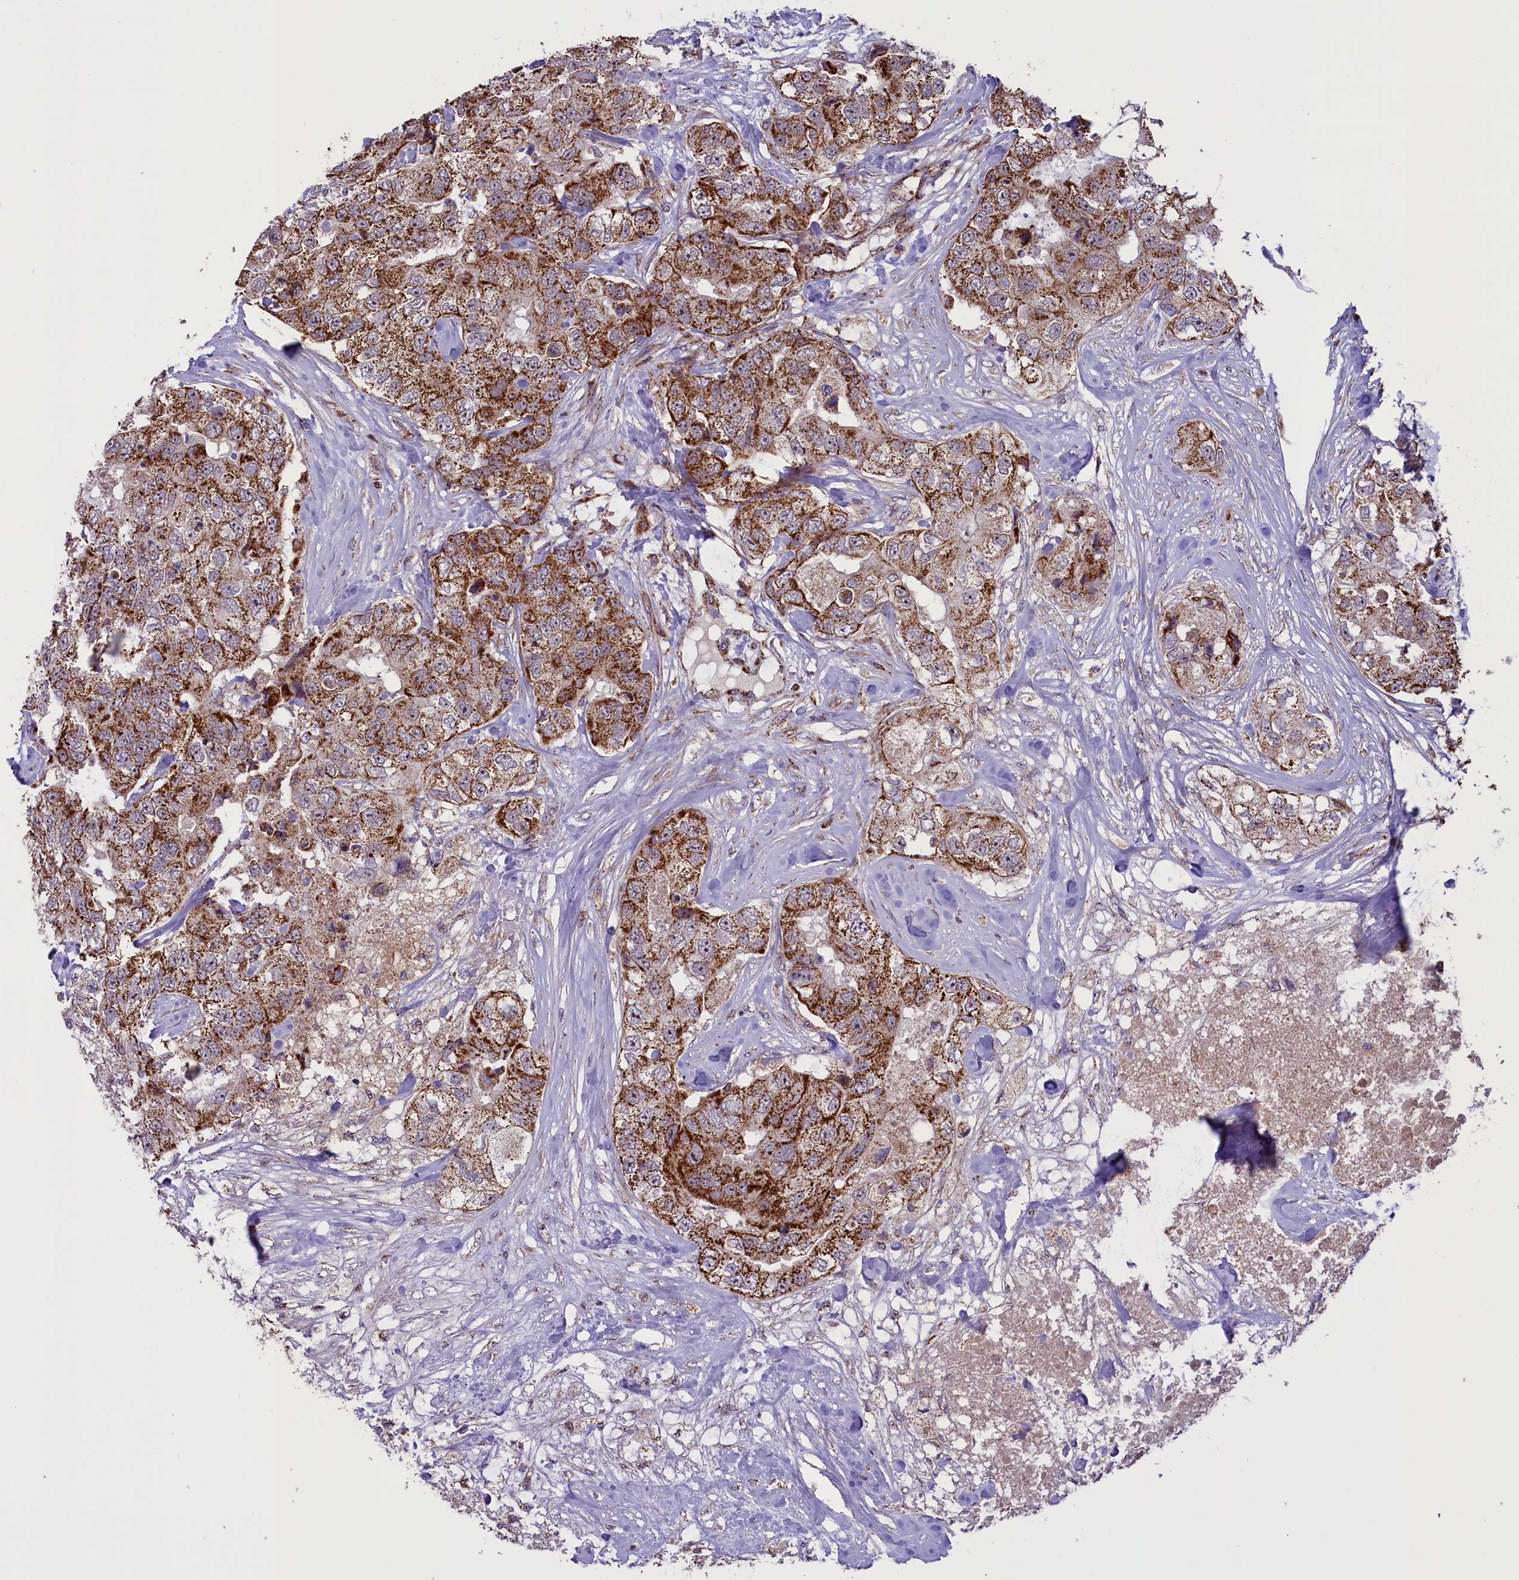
{"staining": {"intensity": "strong", "quantity": ">75%", "location": "cytoplasmic/membranous"}, "tissue": "breast cancer", "cell_type": "Tumor cells", "image_type": "cancer", "snomed": [{"axis": "morphology", "description": "Duct carcinoma"}, {"axis": "topography", "description": "Breast"}], "caption": "Invasive ductal carcinoma (breast) was stained to show a protein in brown. There is high levels of strong cytoplasmic/membranous positivity in approximately >75% of tumor cells.", "gene": "GLRX5", "patient": {"sex": "female", "age": 62}}